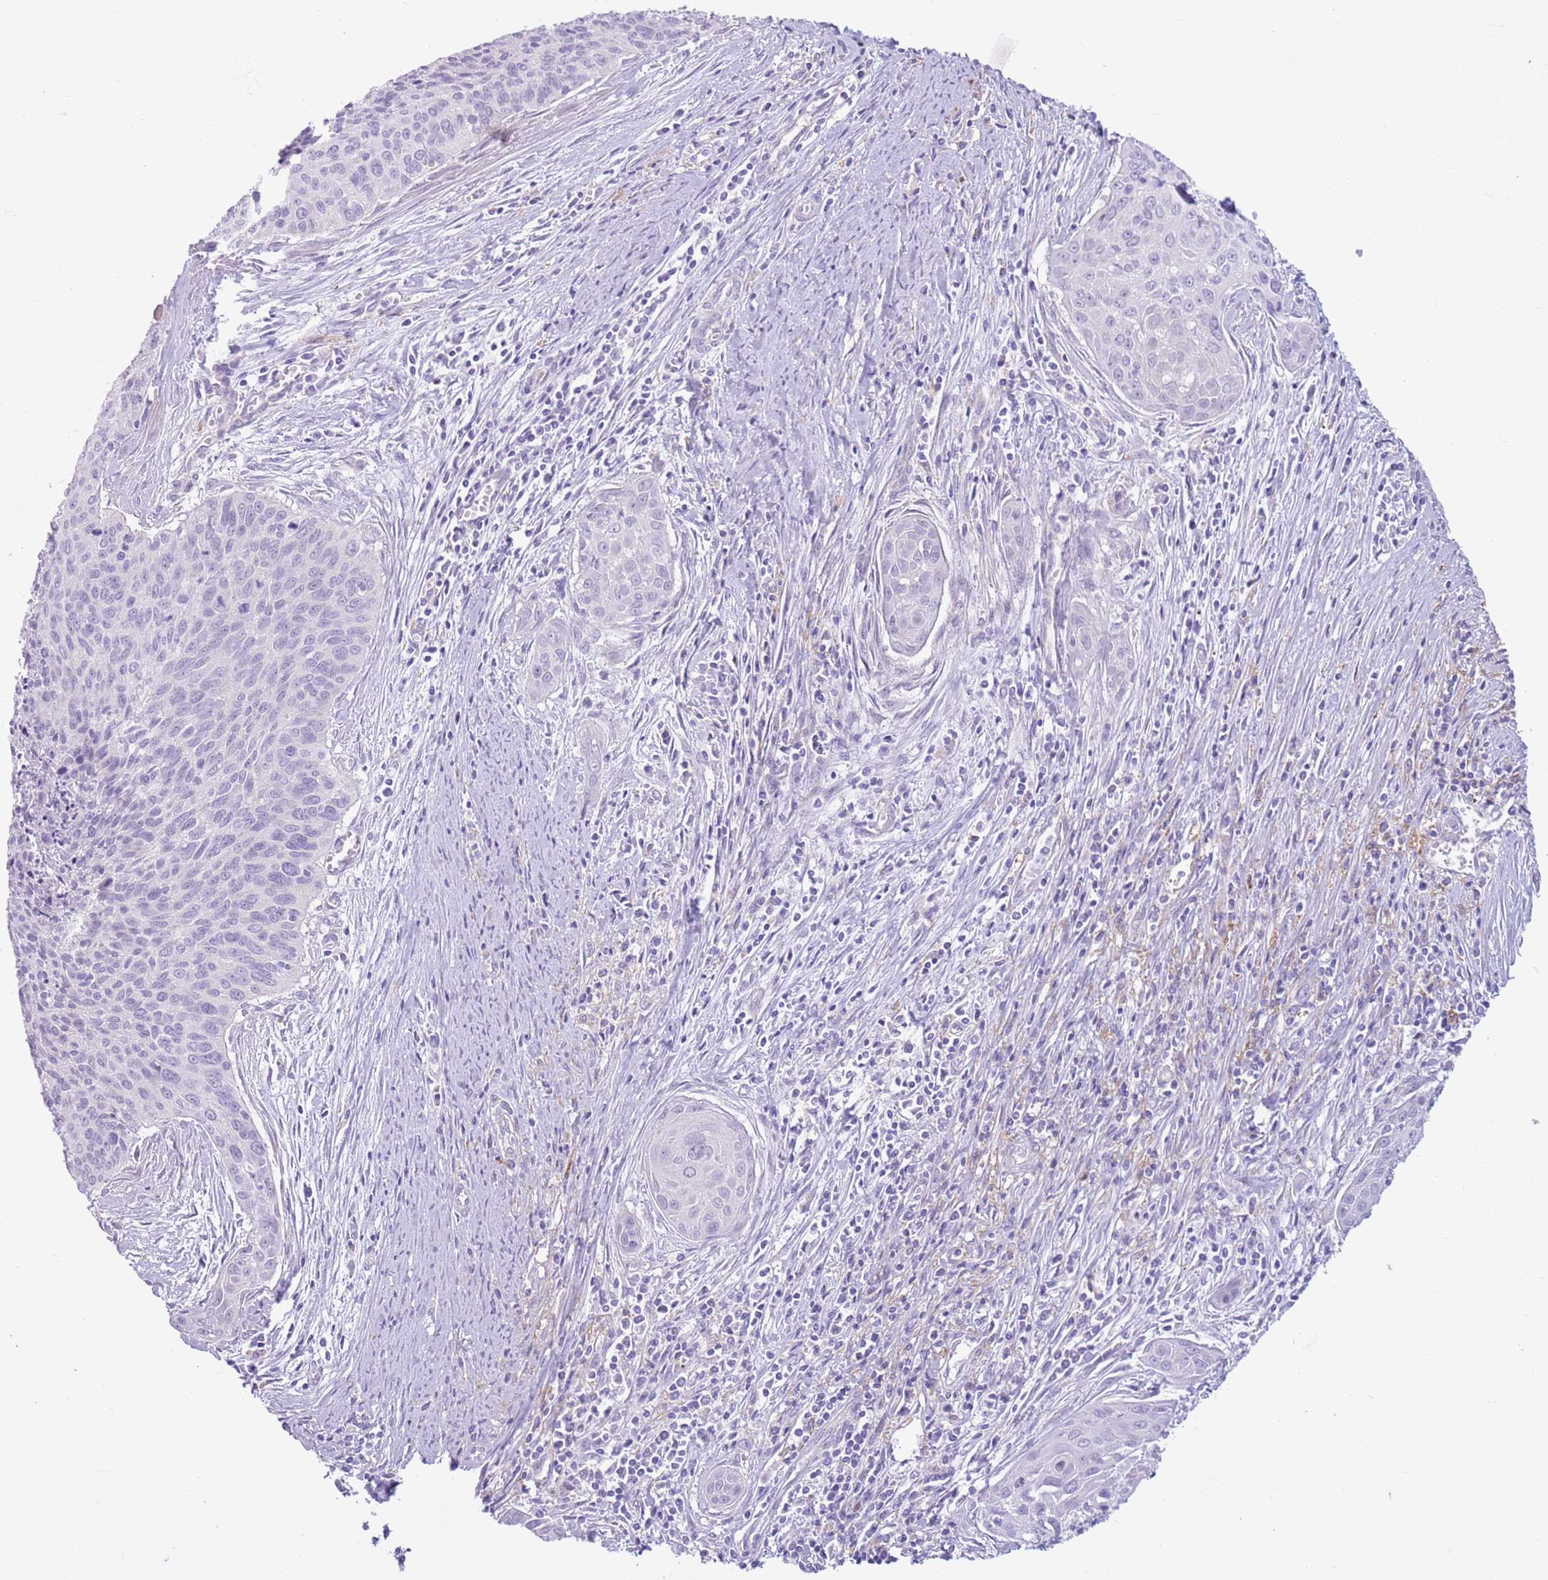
{"staining": {"intensity": "negative", "quantity": "none", "location": "none"}, "tissue": "cervical cancer", "cell_type": "Tumor cells", "image_type": "cancer", "snomed": [{"axis": "morphology", "description": "Squamous cell carcinoma, NOS"}, {"axis": "topography", "description": "Cervix"}], "caption": "A photomicrograph of cervical cancer stained for a protein shows no brown staining in tumor cells.", "gene": "SNX6", "patient": {"sex": "female", "age": 55}}